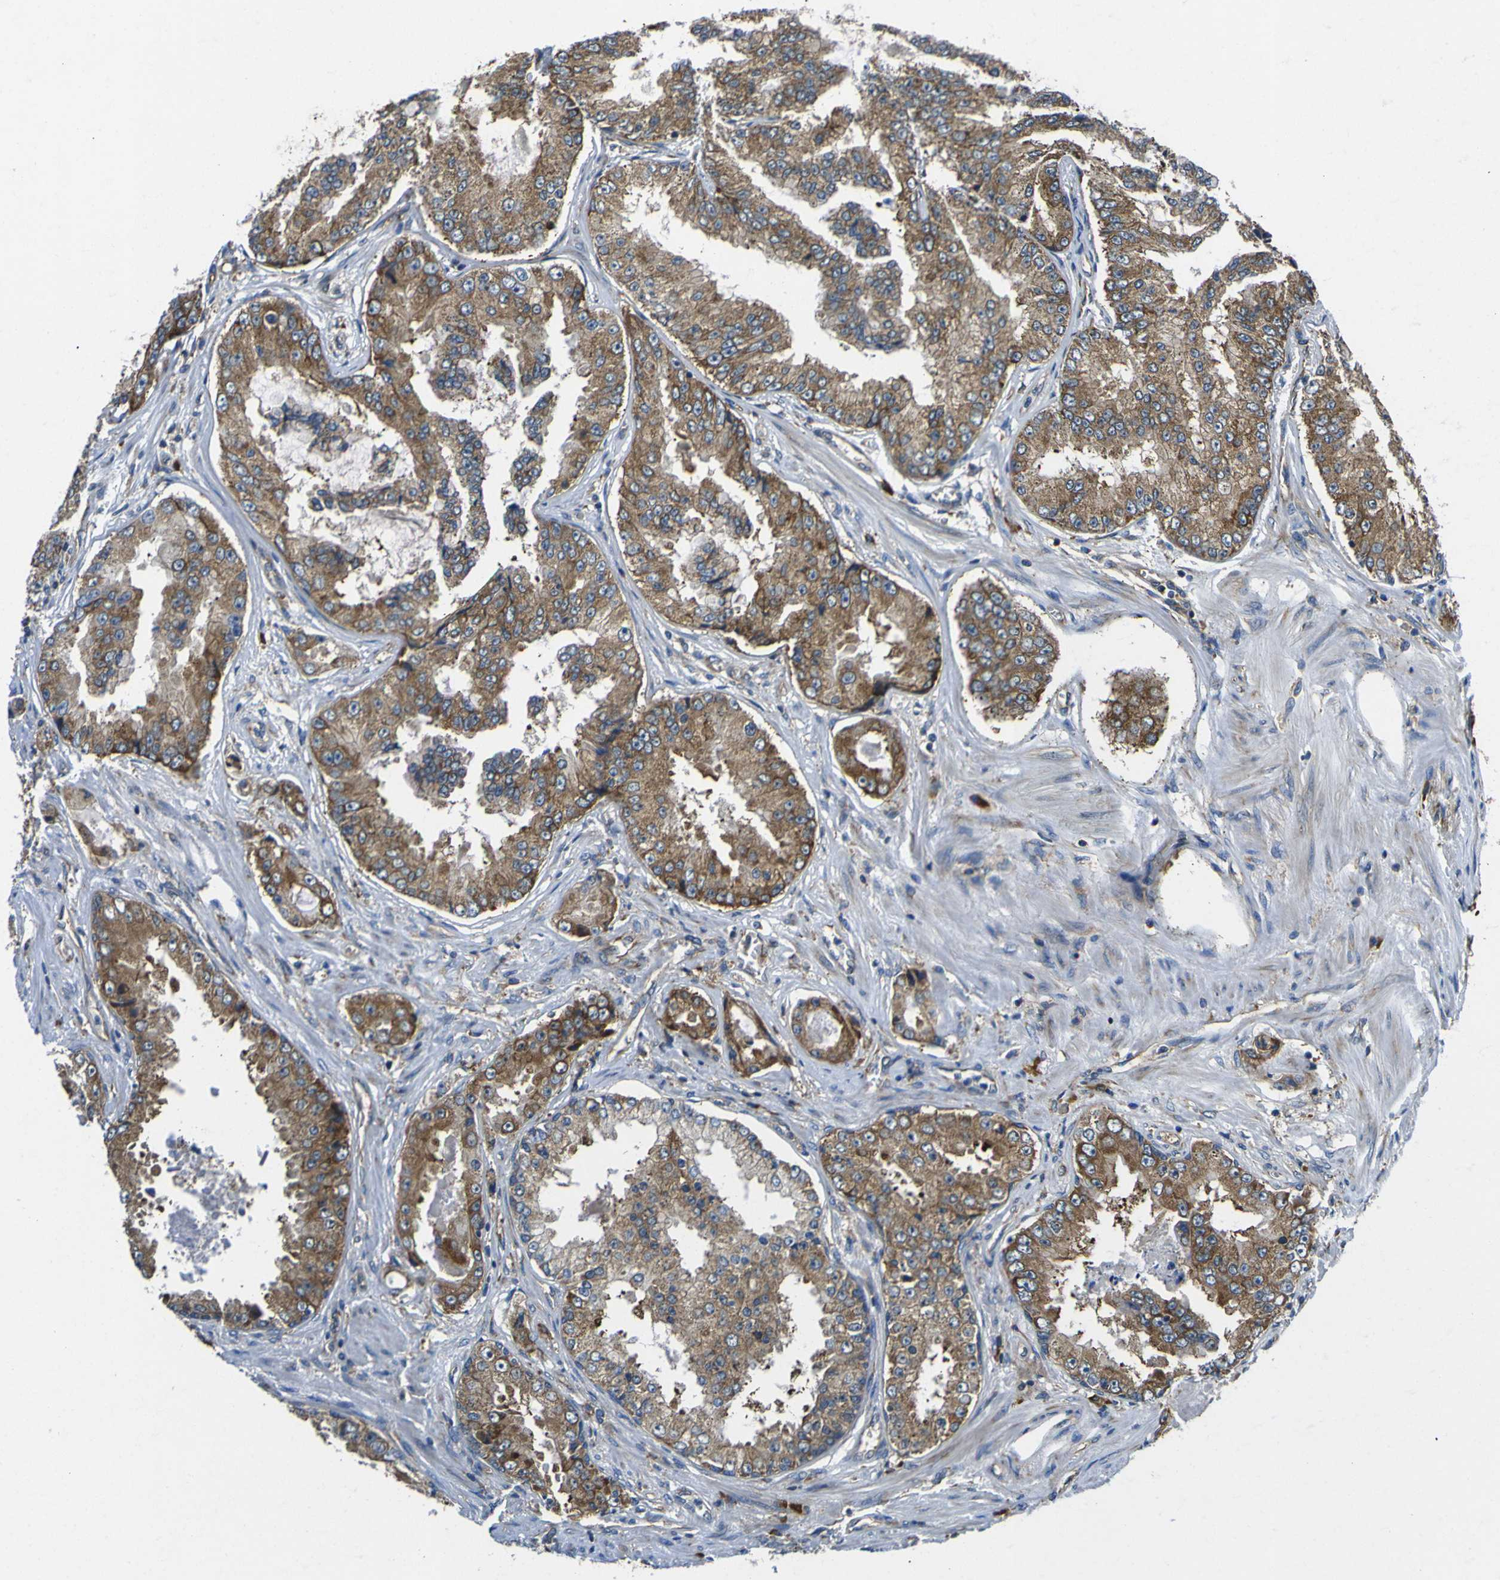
{"staining": {"intensity": "moderate", "quantity": ">75%", "location": "cytoplasmic/membranous"}, "tissue": "prostate cancer", "cell_type": "Tumor cells", "image_type": "cancer", "snomed": [{"axis": "morphology", "description": "Adenocarcinoma, High grade"}, {"axis": "topography", "description": "Prostate"}], "caption": "Prostate cancer stained with immunohistochemistry shows moderate cytoplasmic/membranous positivity in about >75% of tumor cells.", "gene": "RPSA", "patient": {"sex": "male", "age": 73}}